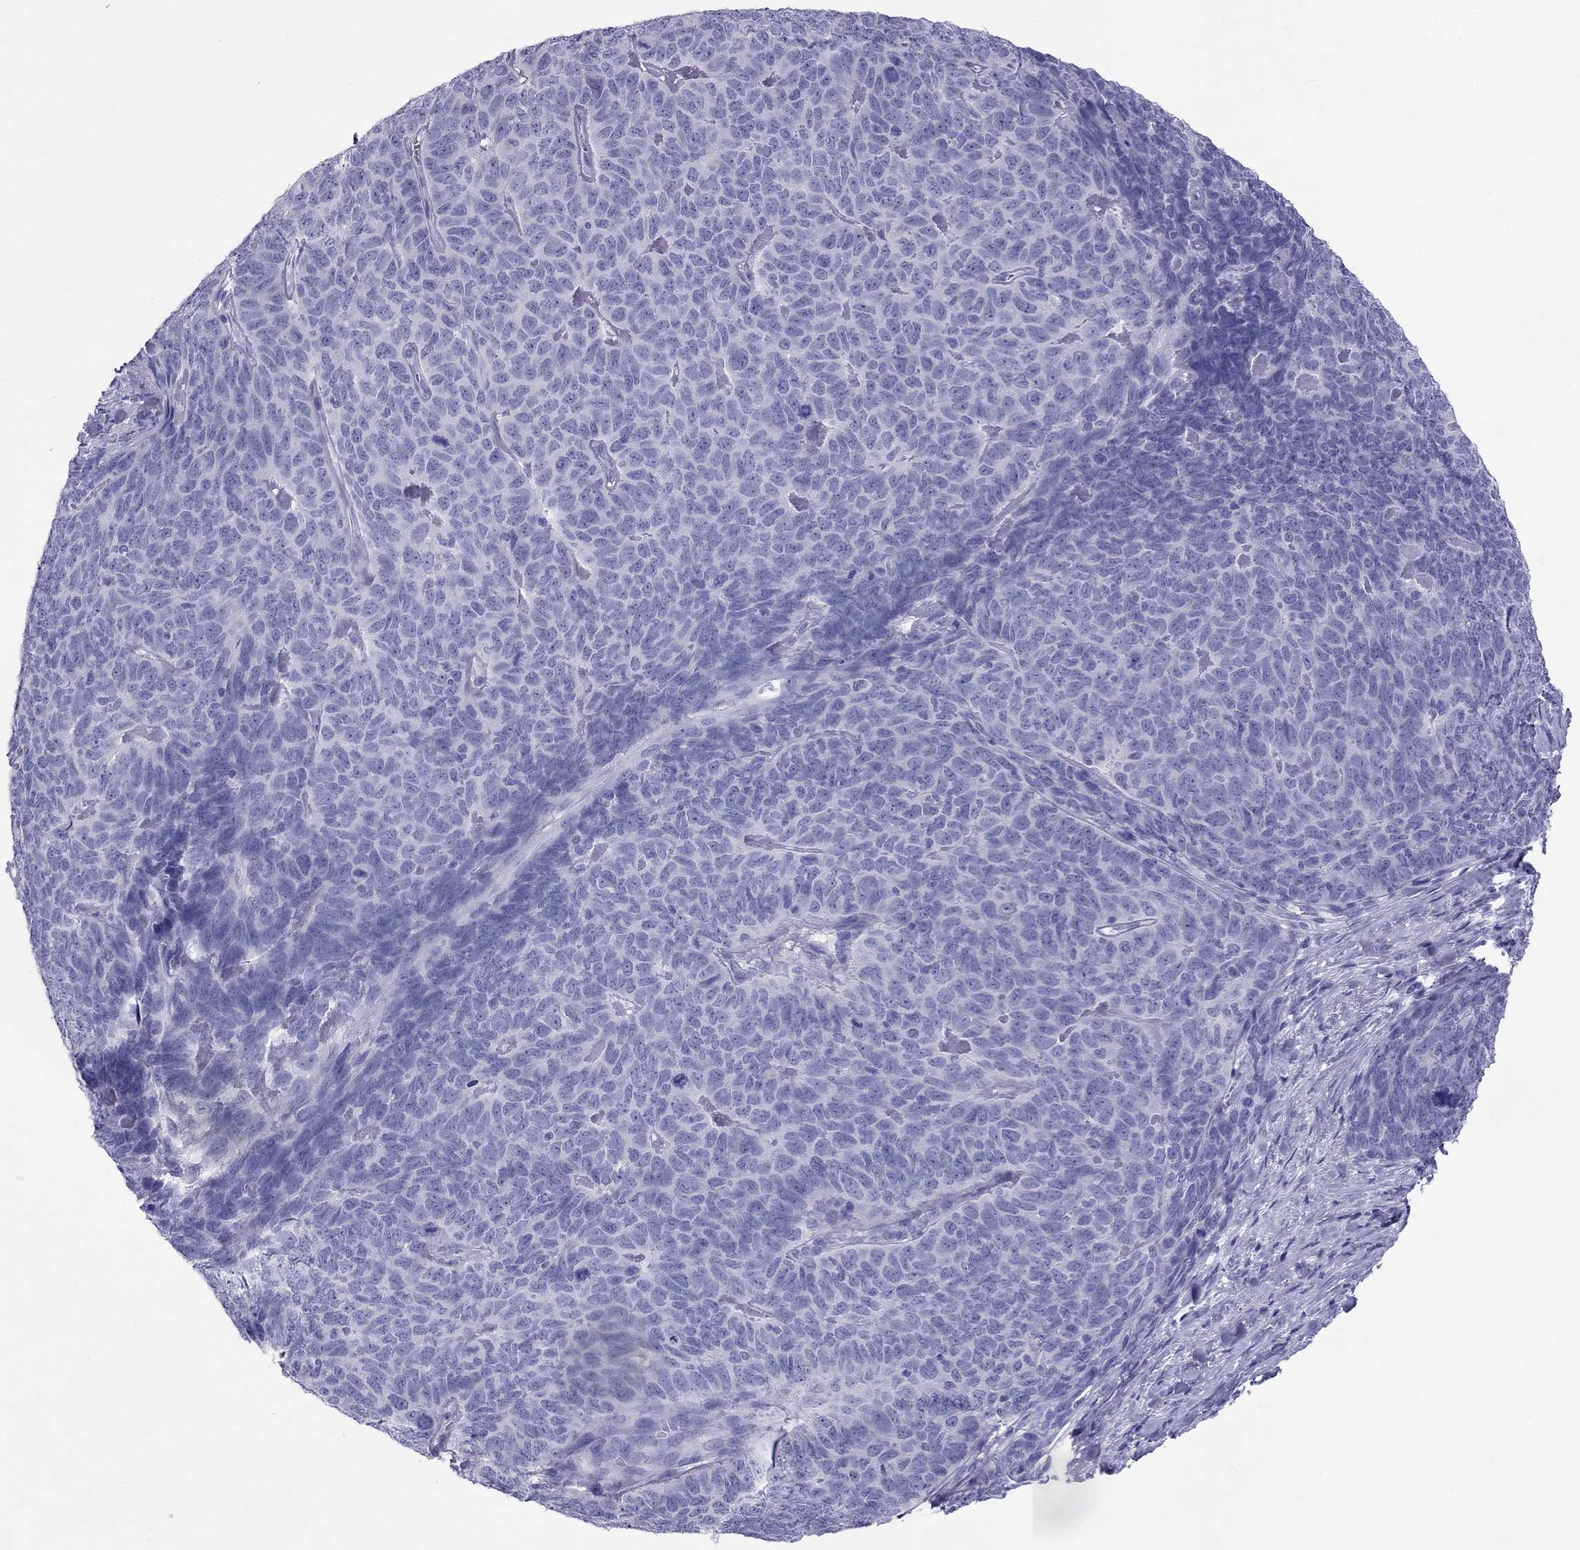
{"staining": {"intensity": "negative", "quantity": "none", "location": "none"}, "tissue": "skin cancer", "cell_type": "Tumor cells", "image_type": "cancer", "snomed": [{"axis": "morphology", "description": "Squamous cell carcinoma, NOS"}, {"axis": "topography", "description": "Skin"}, {"axis": "topography", "description": "Anal"}], "caption": "This is an immunohistochemistry (IHC) image of skin cancer (squamous cell carcinoma). There is no expression in tumor cells.", "gene": "AVPR1B", "patient": {"sex": "female", "age": 51}}